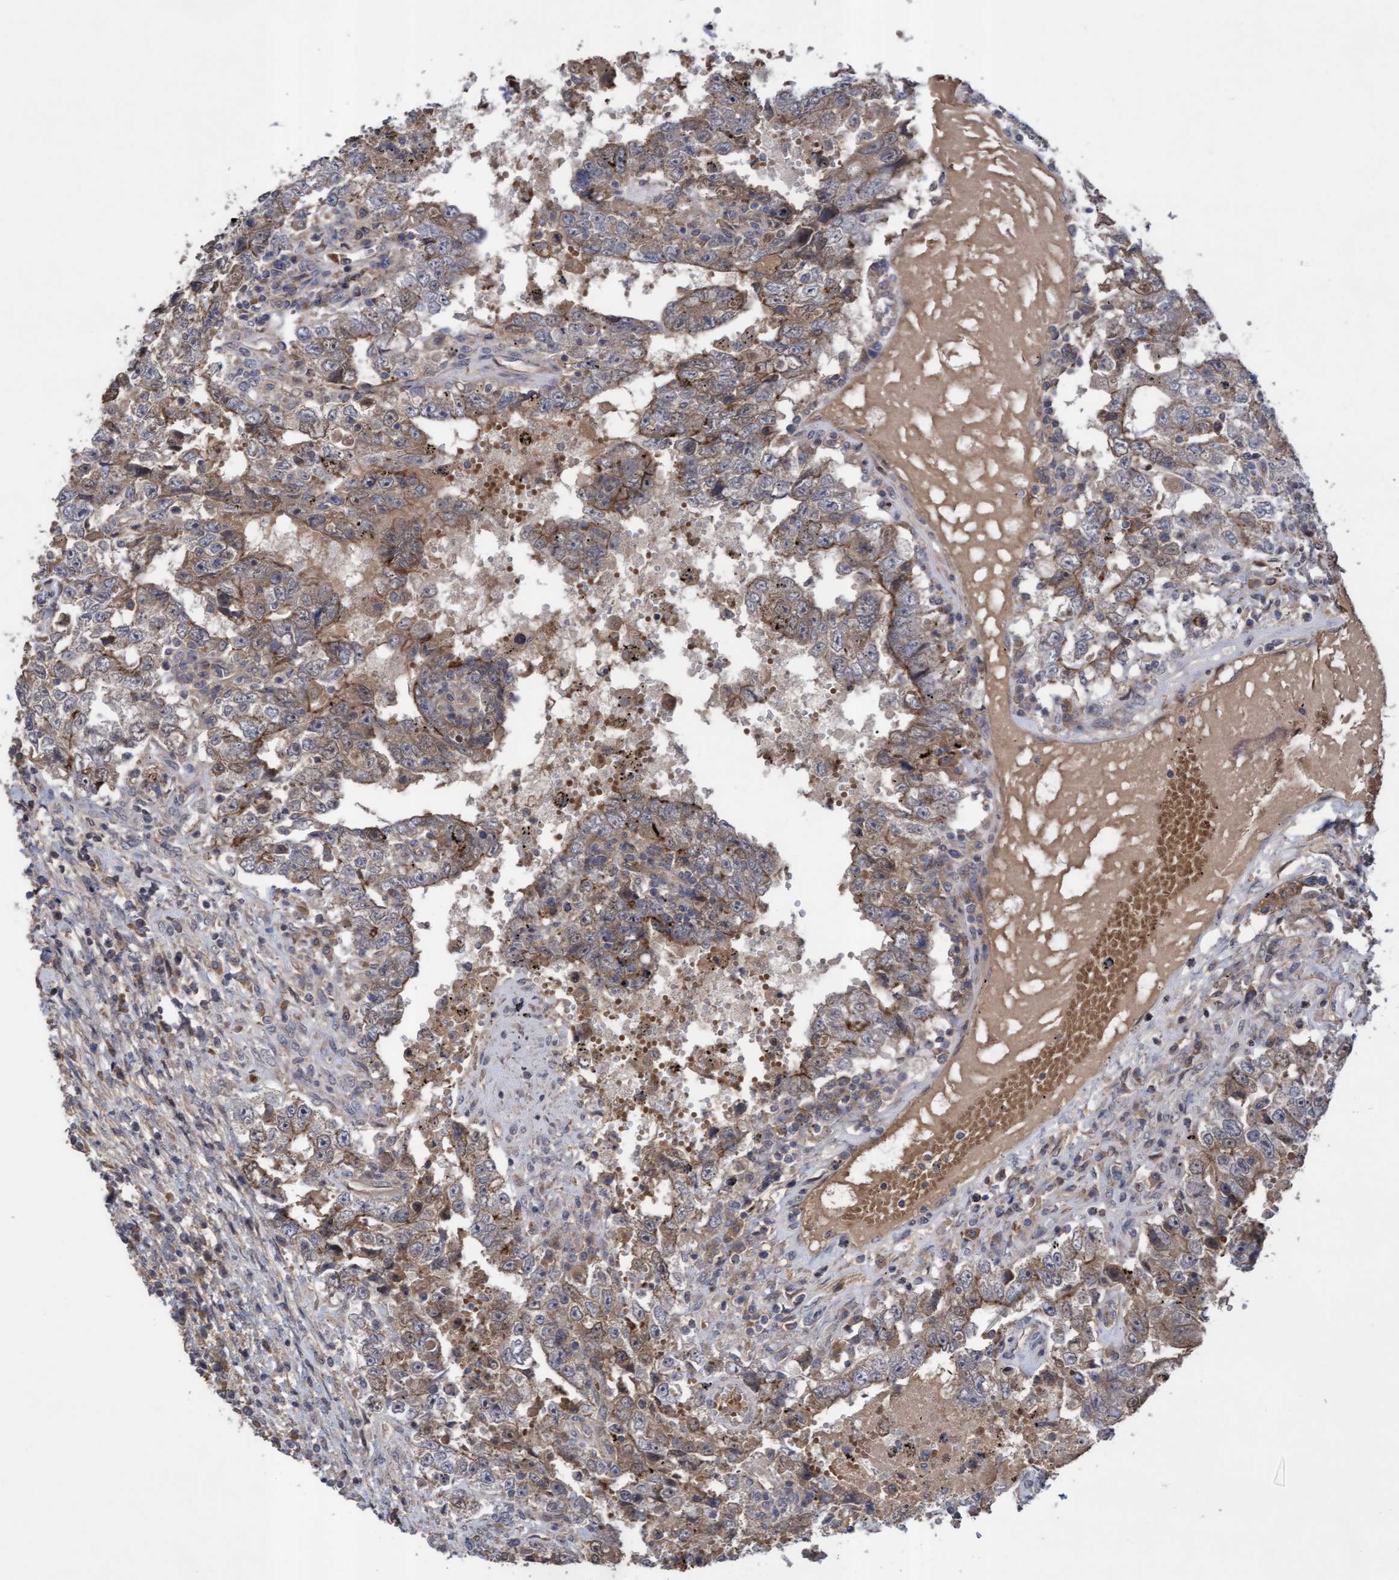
{"staining": {"intensity": "moderate", "quantity": "25%-75%", "location": "cytoplasmic/membranous"}, "tissue": "testis cancer", "cell_type": "Tumor cells", "image_type": "cancer", "snomed": [{"axis": "morphology", "description": "Carcinoma, Embryonal, NOS"}, {"axis": "topography", "description": "Testis"}], "caption": "Moderate cytoplasmic/membranous protein staining is appreciated in approximately 25%-75% of tumor cells in testis cancer.", "gene": "COBL", "patient": {"sex": "male", "age": 26}}